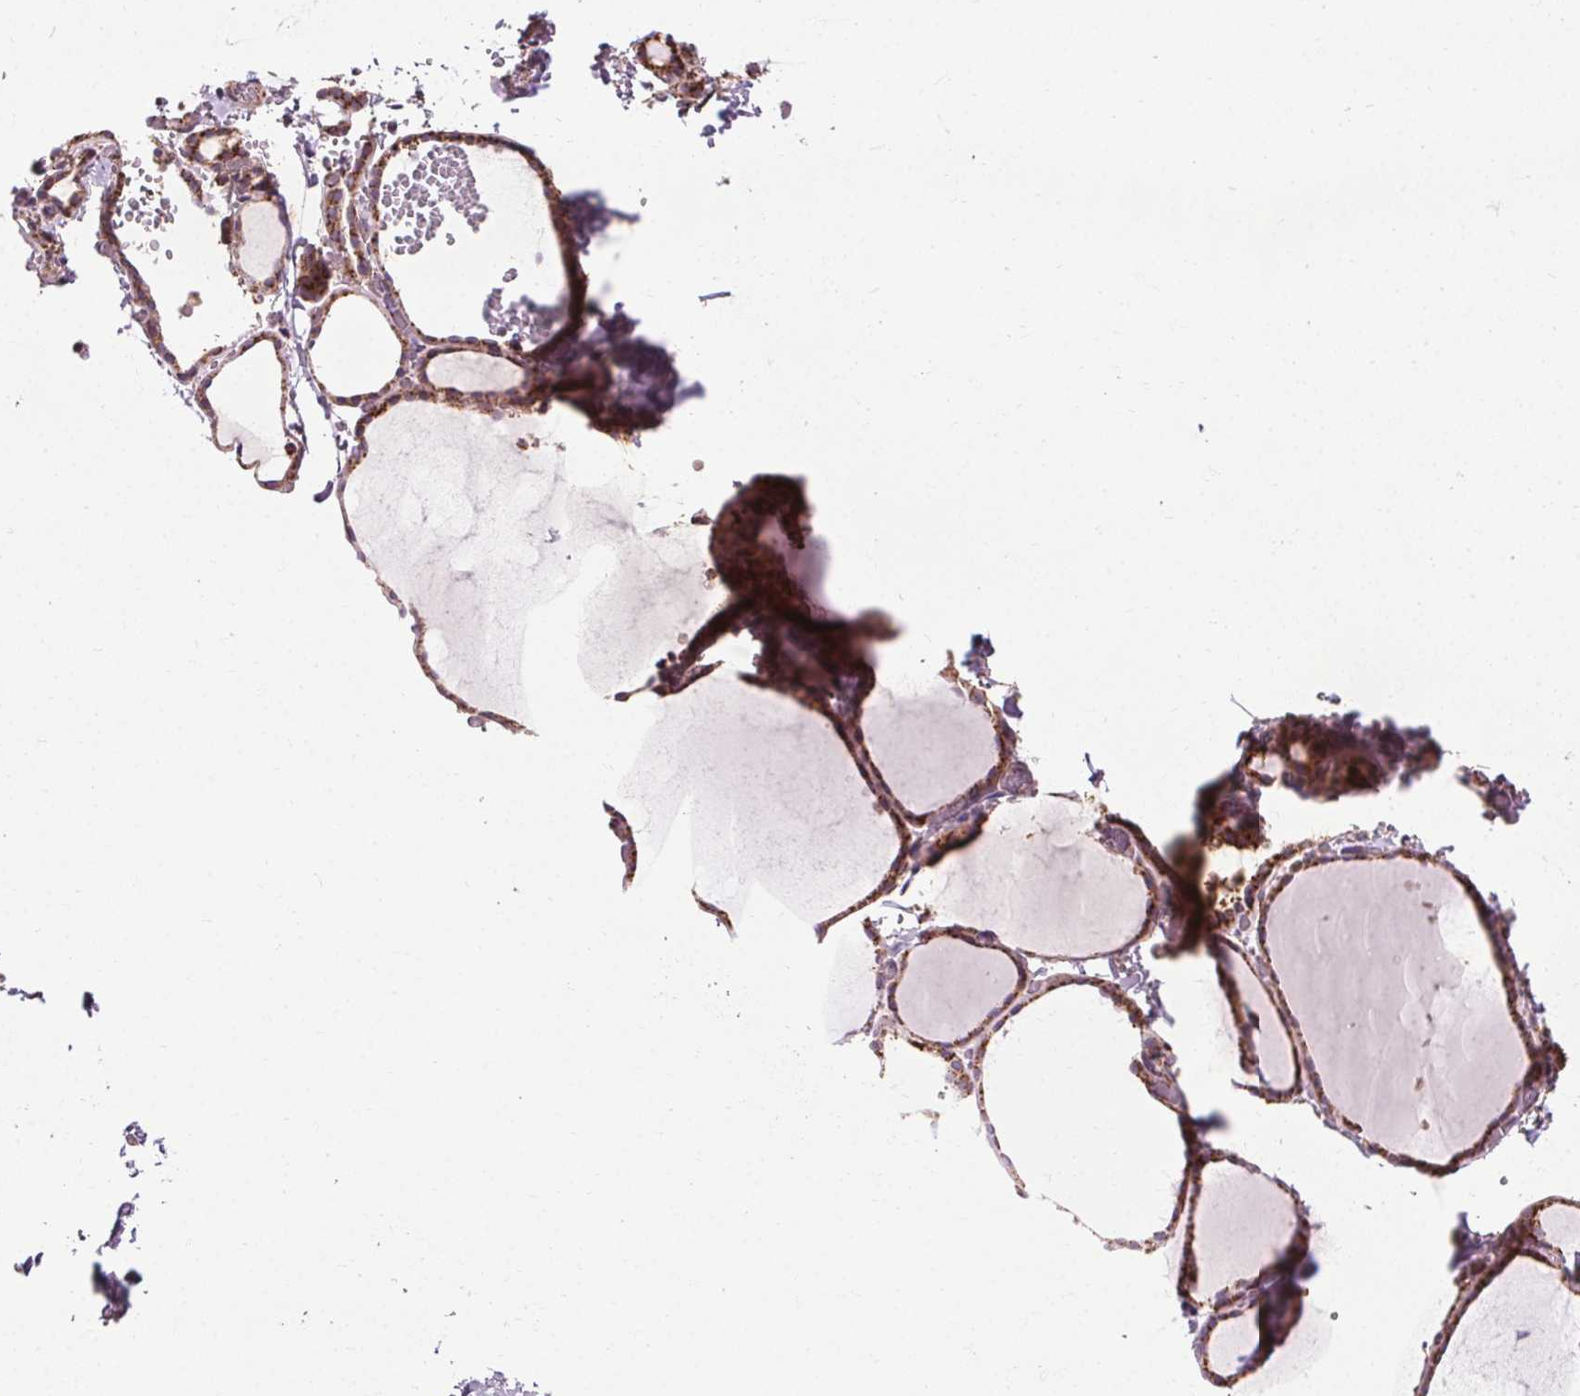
{"staining": {"intensity": "moderate", "quantity": ">75%", "location": "cytoplasmic/membranous"}, "tissue": "thyroid gland", "cell_type": "Glandular cells", "image_type": "normal", "snomed": [{"axis": "morphology", "description": "Normal tissue, NOS"}, {"axis": "topography", "description": "Thyroid gland"}], "caption": "Protein analysis of benign thyroid gland shows moderate cytoplasmic/membranous positivity in approximately >75% of glandular cells. Using DAB (3,3'-diaminobenzidine) (brown) and hematoxylin (blue) stains, captured at high magnification using brightfield microscopy.", "gene": "LFNG", "patient": {"sex": "female", "age": 36}}